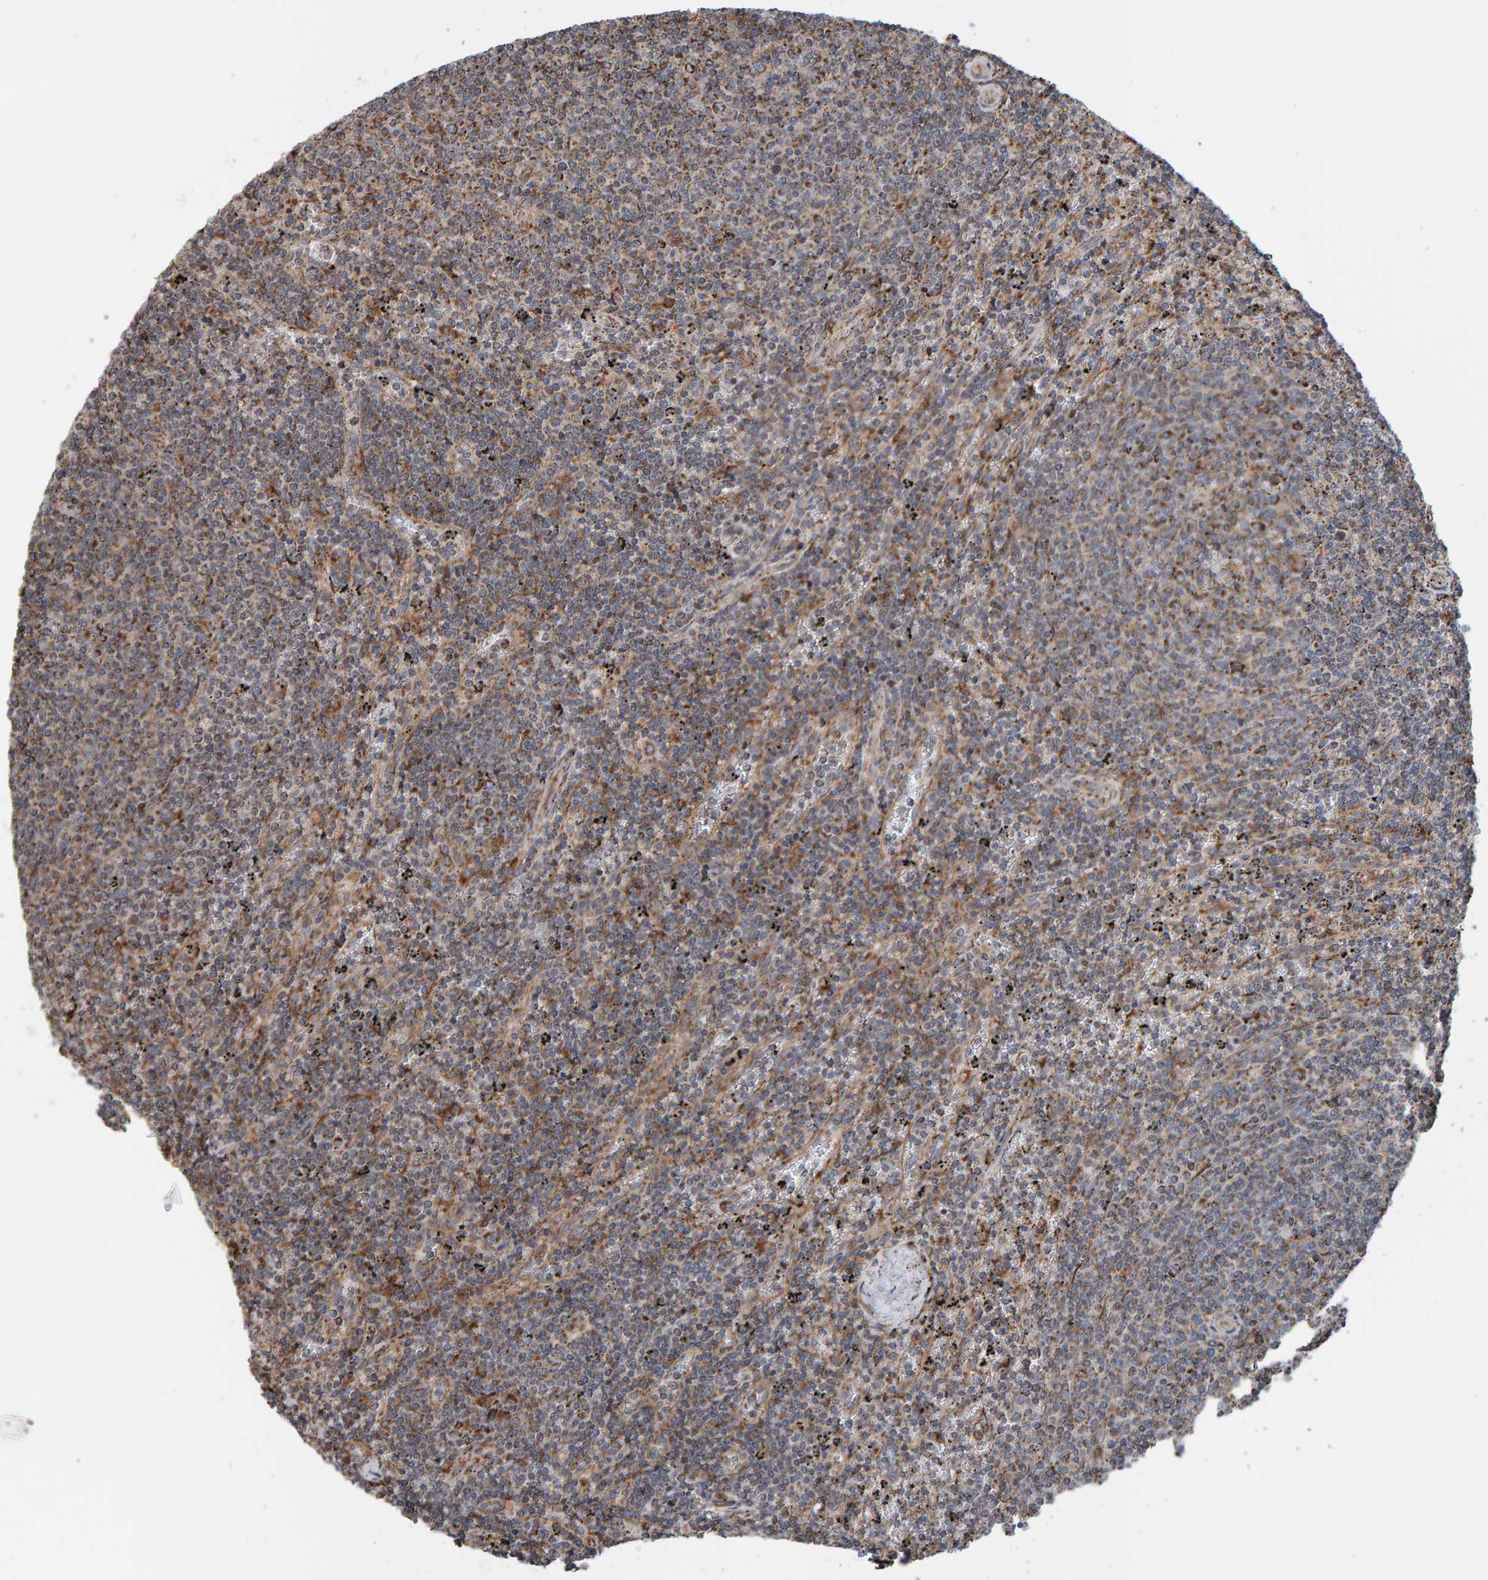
{"staining": {"intensity": "moderate", "quantity": "25%-75%", "location": "cytoplasmic/membranous"}, "tissue": "lymphoma", "cell_type": "Tumor cells", "image_type": "cancer", "snomed": [{"axis": "morphology", "description": "Malignant lymphoma, non-Hodgkin's type, Low grade"}, {"axis": "topography", "description": "Spleen"}], "caption": "DAB immunohistochemical staining of lymphoma displays moderate cytoplasmic/membranous protein positivity in about 25%-75% of tumor cells.", "gene": "MRPL45", "patient": {"sex": "female", "age": 50}}